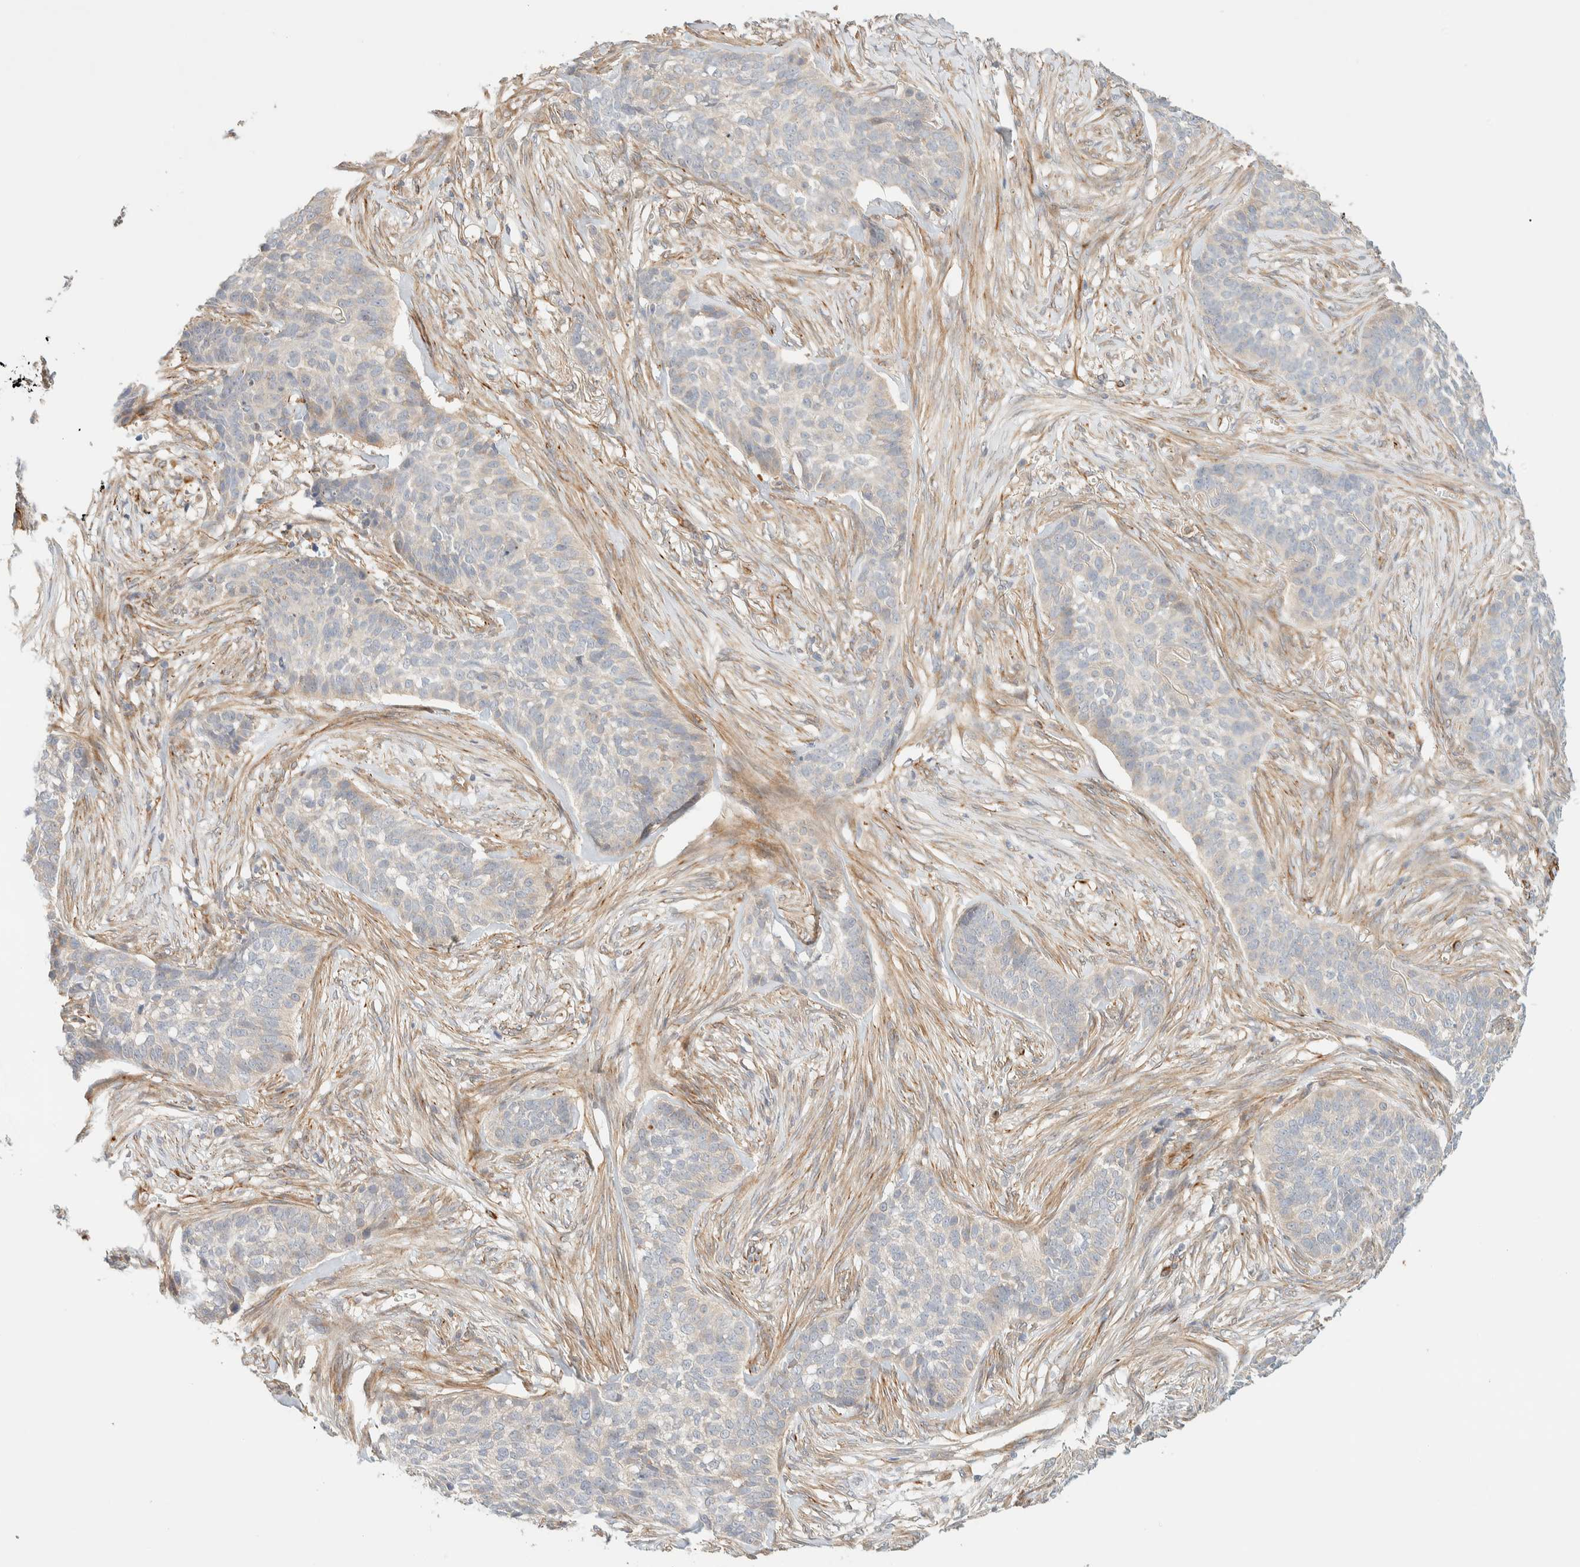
{"staining": {"intensity": "negative", "quantity": "none", "location": "none"}, "tissue": "skin cancer", "cell_type": "Tumor cells", "image_type": "cancer", "snomed": [{"axis": "morphology", "description": "Basal cell carcinoma"}, {"axis": "topography", "description": "Skin"}], "caption": "Immunohistochemistry (IHC) of skin cancer (basal cell carcinoma) reveals no staining in tumor cells.", "gene": "FAT1", "patient": {"sex": "male", "age": 85}}